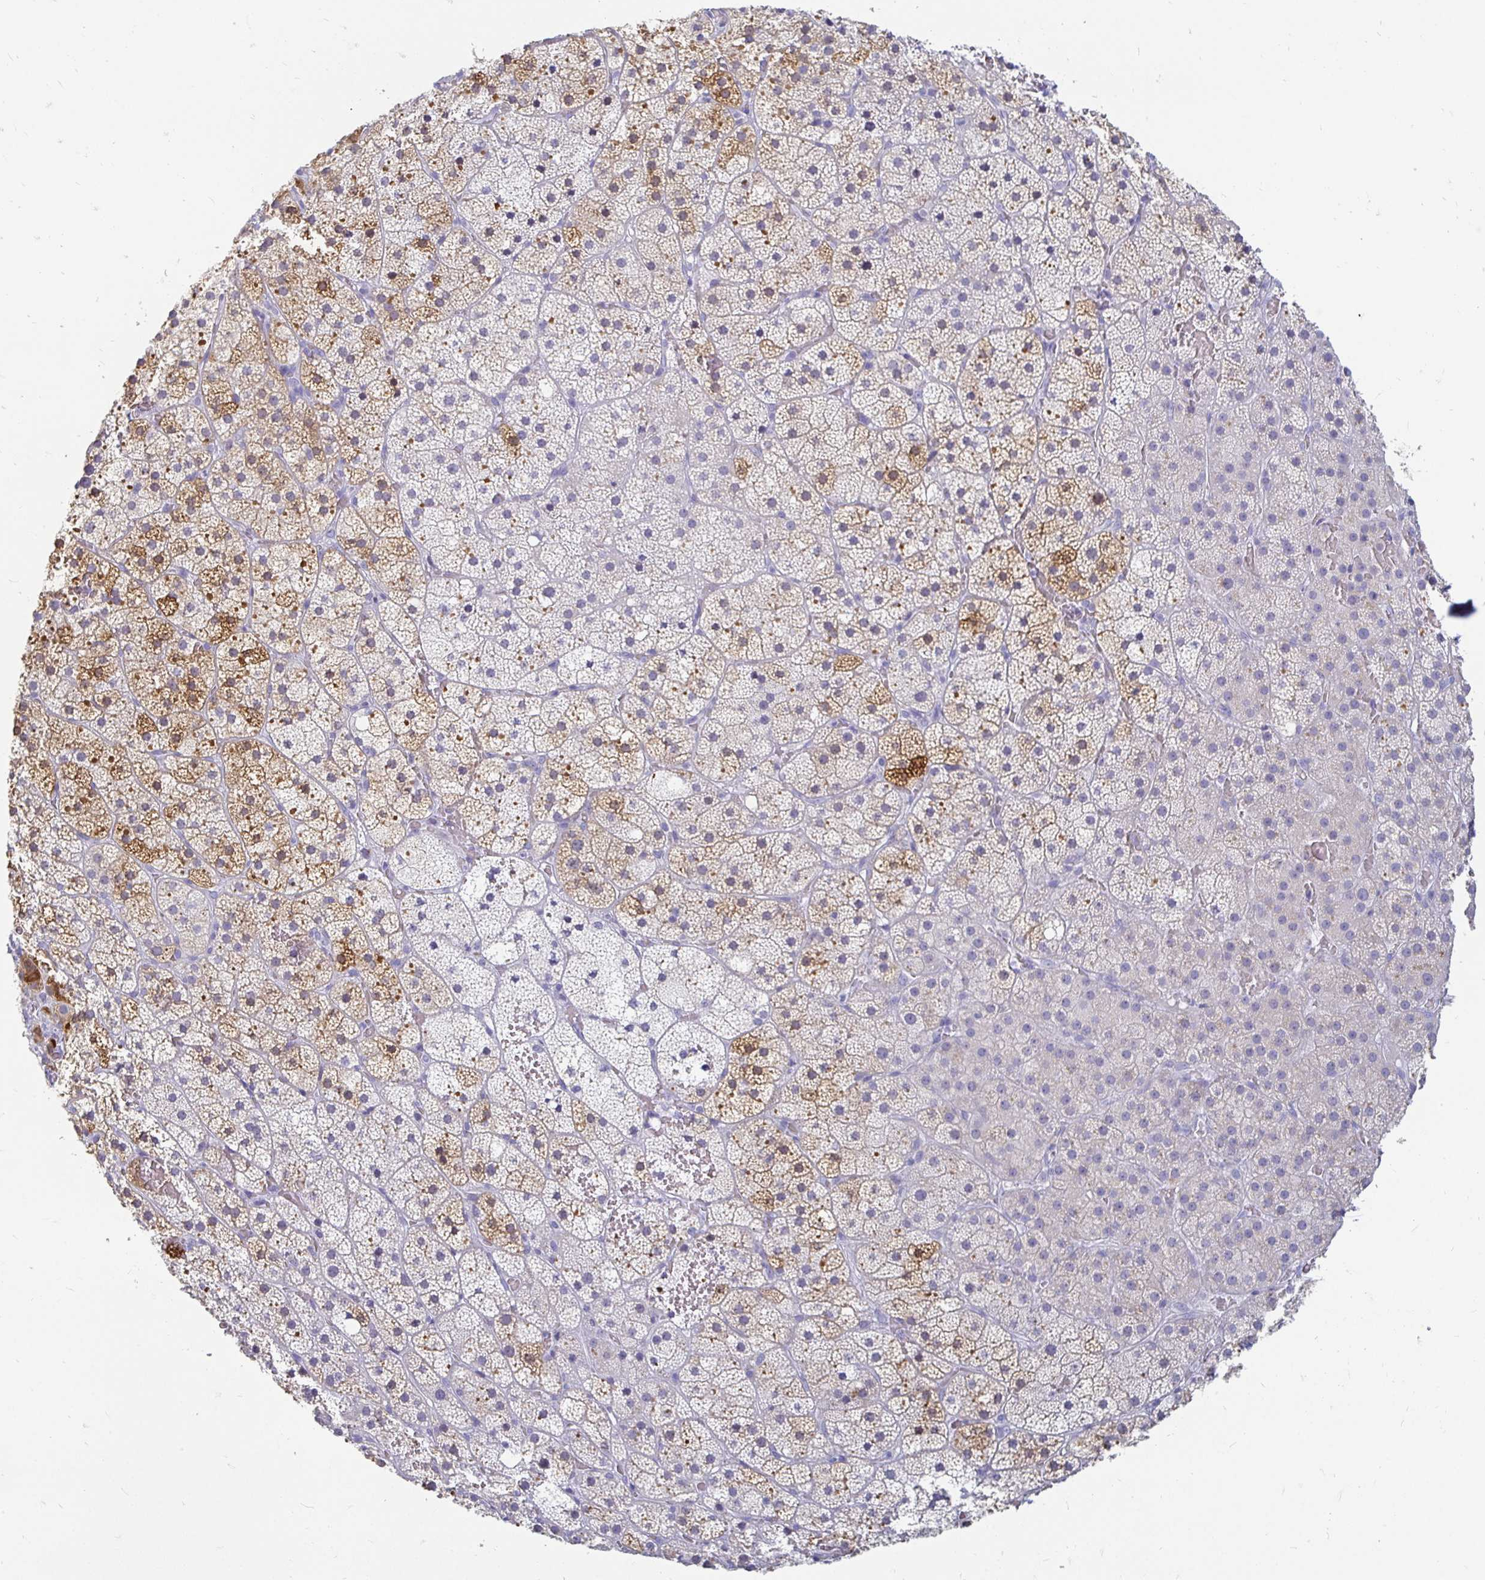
{"staining": {"intensity": "moderate", "quantity": ">75%", "location": "cytoplasmic/membranous"}, "tissue": "adrenal gland", "cell_type": "Glandular cells", "image_type": "normal", "snomed": [{"axis": "morphology", "description": "Normal tissue, NOS"}, {"axis": "topography", "description": "Adrenal gland"}], "caption": "There is medium levels of moderate cytoplasmic/membranous expression in glandular cells of benign adrenal gland, as demonstrated by immunohistochemical staining (brown color).", "gene": "PEG10", "patient": {"sex": "male", "age": 53}}